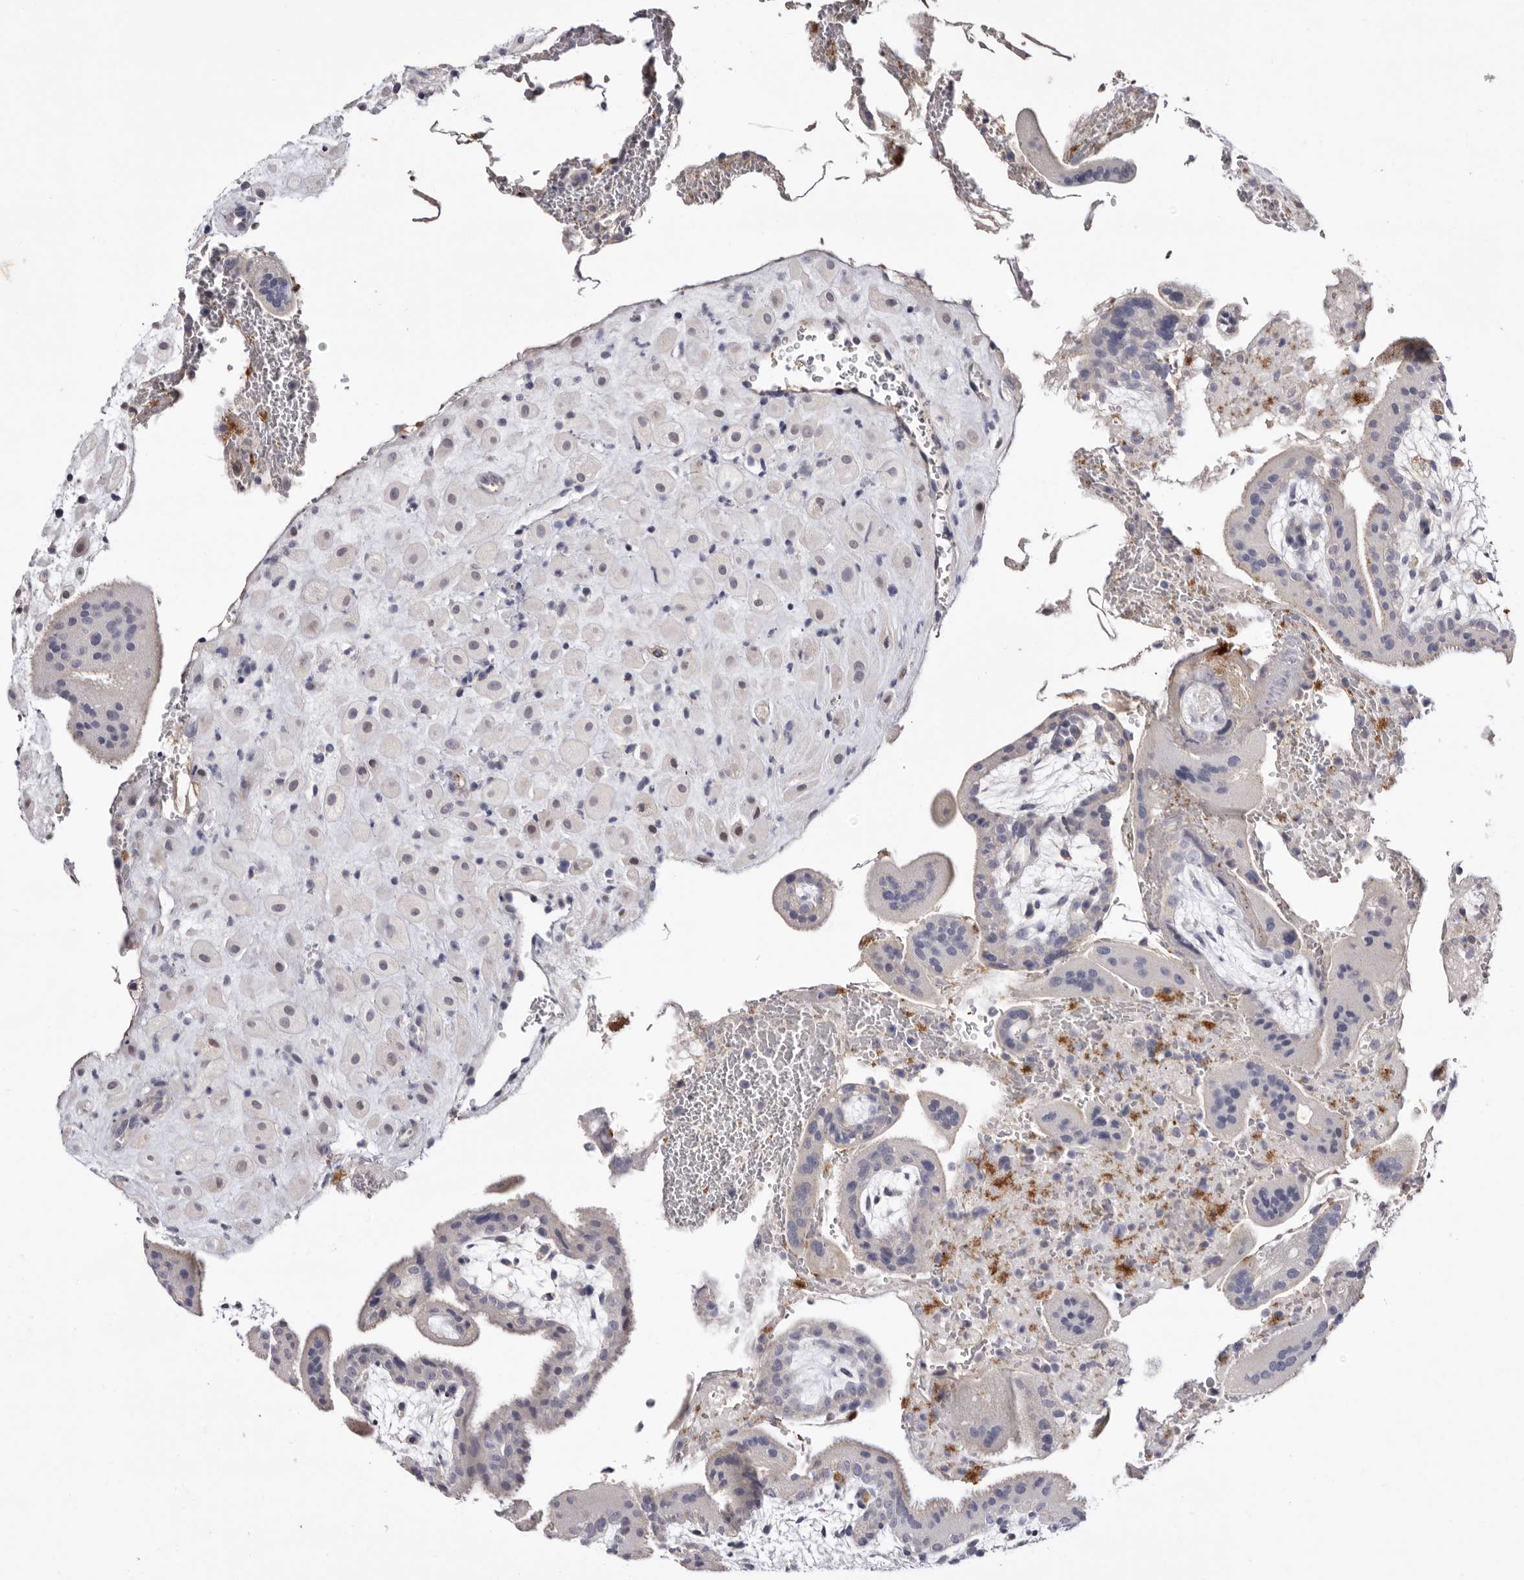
{"staining": {"intensity": "moderate", "quantity": "<25%", "location": "nuclear"}, "tissue": "placenta", "cell_type": "Decidual cells", "image_type": "normal", "snomed": [{"axis": "morphology", "description": "Normal tissue, NOS"}, {"axis": "topography", "description": "Placenta"}], "caption": "Immunohistochemistry (IHC) (DAB) staining of unremarkable placenta displays moderate nuclear protein expression in approximately <25% of decidual cells.", "gene": "LMLN", "patient": {"sex": "female", "age": 35}}